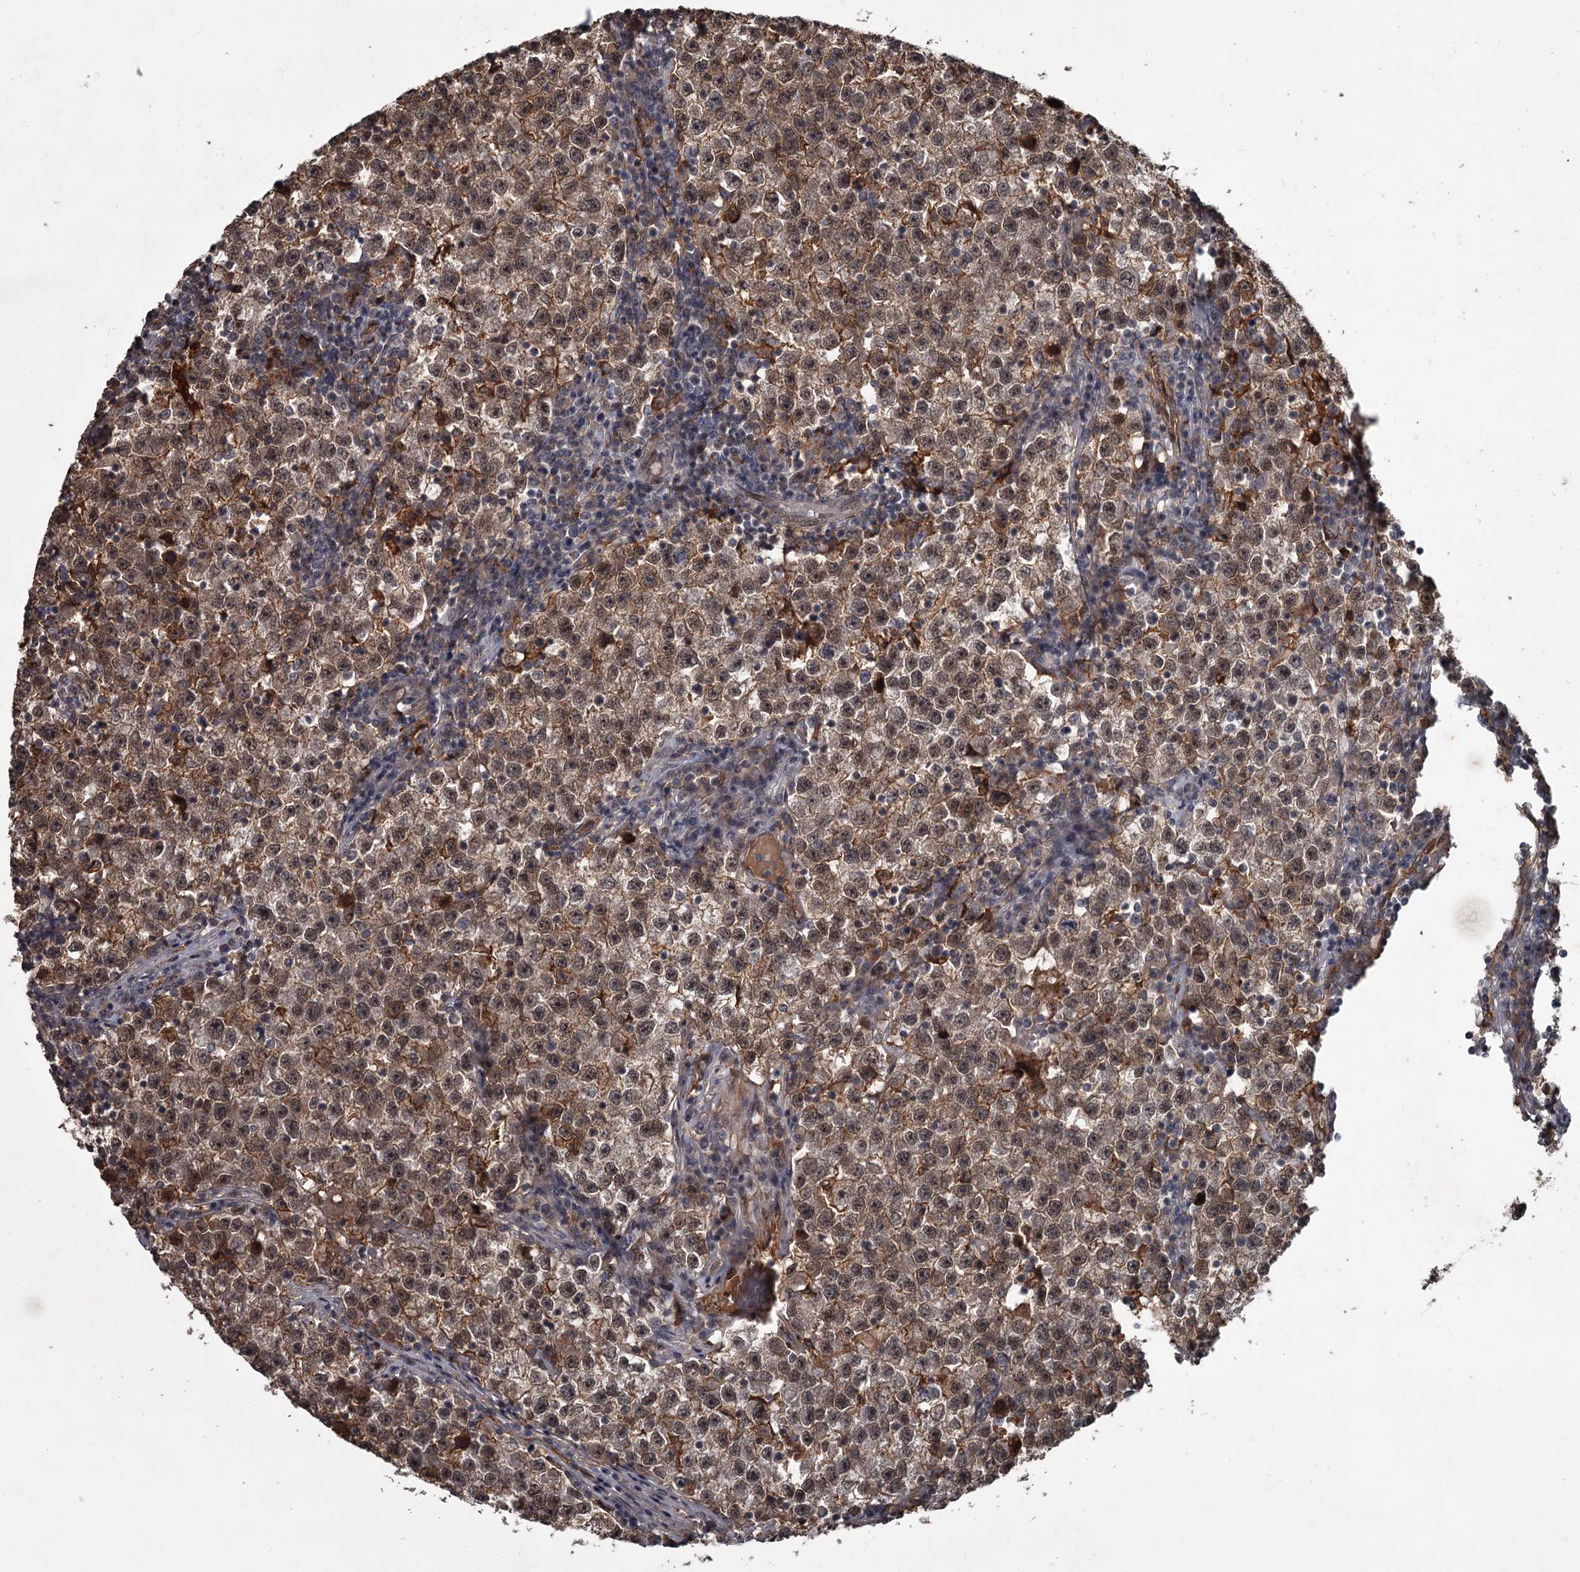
{"staining": {"intensity": "weak", "quantity": ">75%", "location": "cytoplasmic/membranous"}, "tissue": "testis cancer", "cell_type": "Tumor cells", "image_type": "cancer", "snomed": [{"axis": "morphology", "description": "Seminoma, NOS"}, {"axis": "topography", "description": "Testis"}], "caption": "Seminoma (testis) was stained to show a protein in brown. There is low levels of weak cytoplasmic/membranous positivity in approximately >75% of tumor cells. (Stains: DAB (3,3'-diaminobenzidine) in brown, nuclei in blue, Microscopy: brightfield microscopy at high magnification).", "gene": "FLVCR2", "patient": {"sex": "male", "age": 22}}